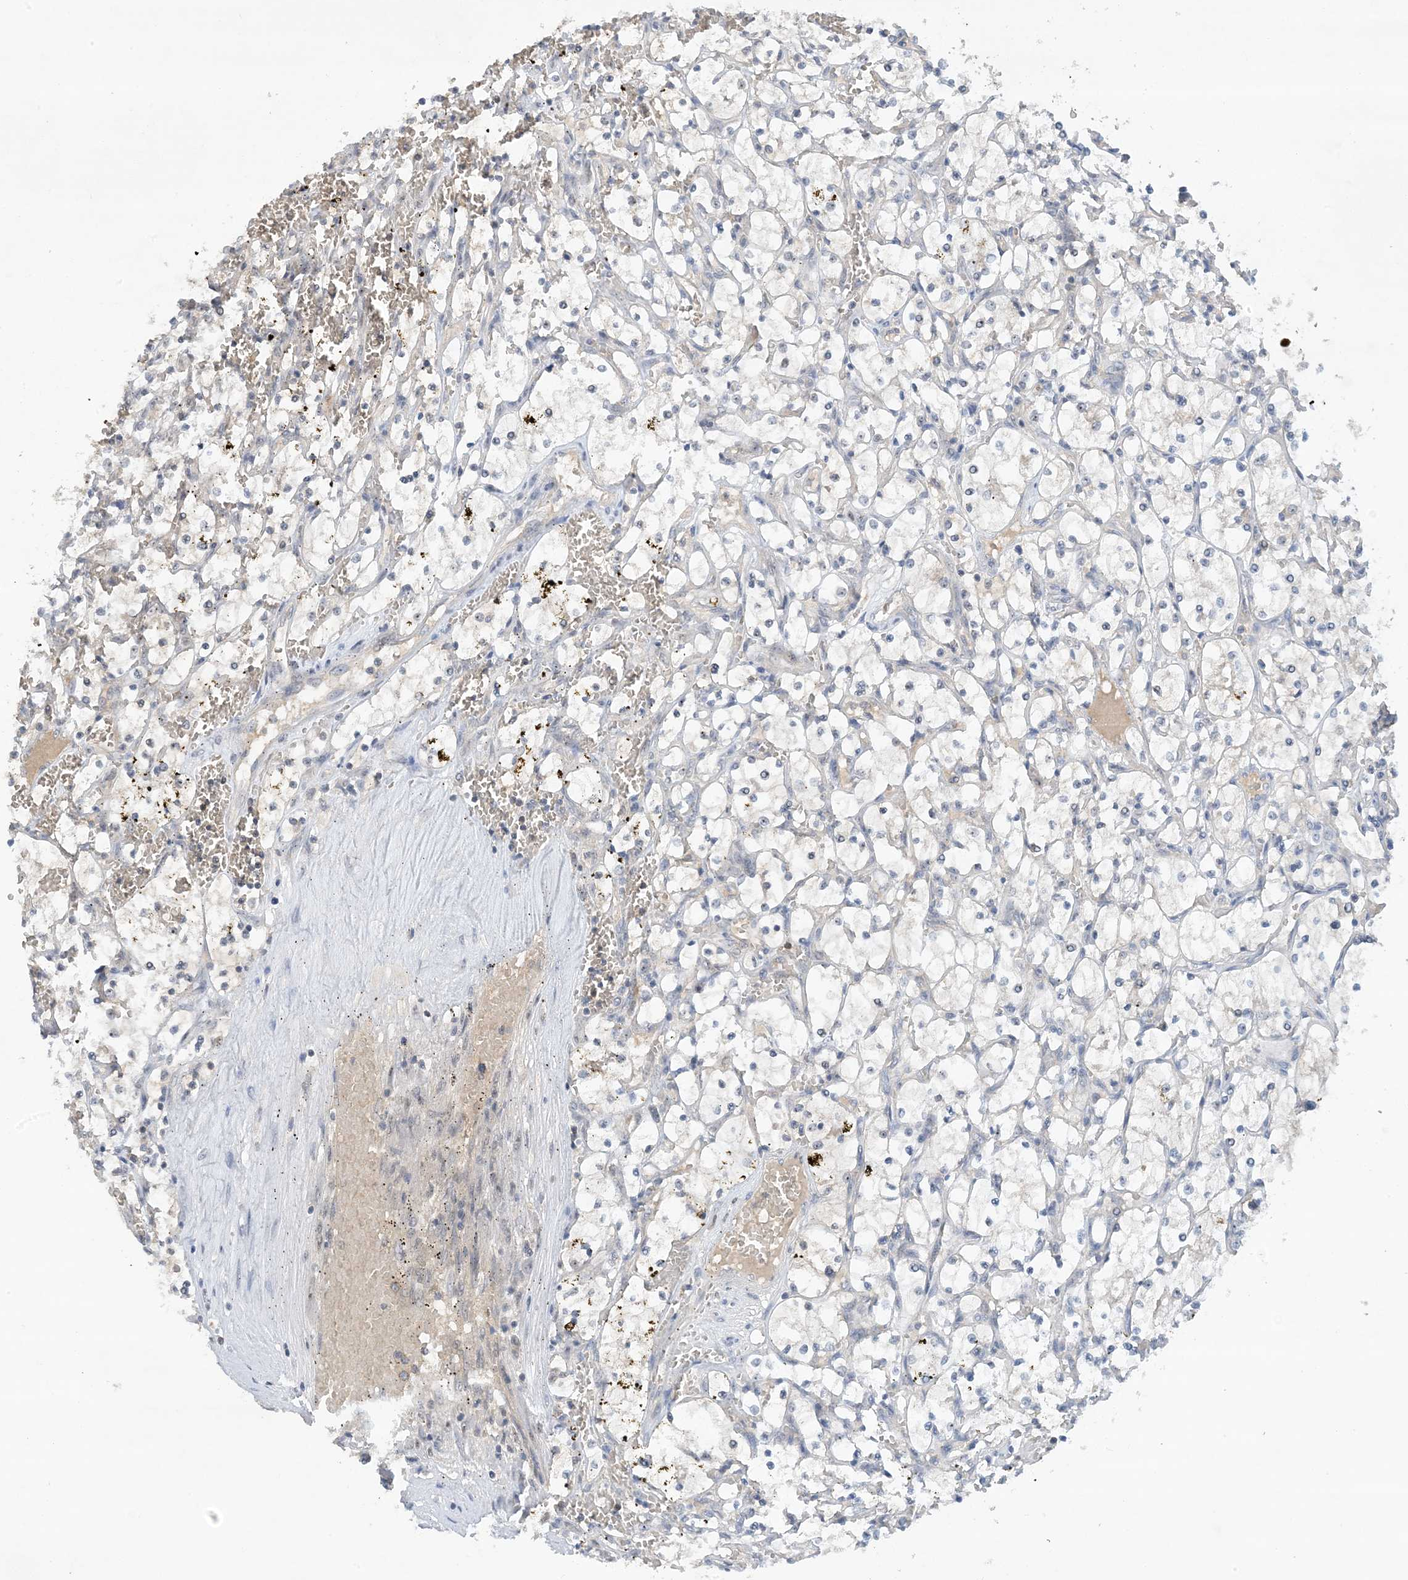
{"staining": {"intensity": "negative", "quantity": "none", "location": "none"}, "tissue": "renal cancer", "cell_type": "Tumor cells", "image_type": "cancer", "snomed": [{"axis": "morphology", "description": "Adenocarcinoma, NOS"}, {"axis": "topography", "description": "Kidney"}], "caption": "An immunohistochemistry (IHC) image of renal adenocarcinoma is shown. There is no staining in tumor cells of renal adenocarcinoma. The staining was performed using DAB to visualize the protein expression in brown, while the nuclei were stained in blue with hematoxylin (Magnification: 20x).", "gene": "UBE2E1", "patient": {"sex": "female", "age": 69}}